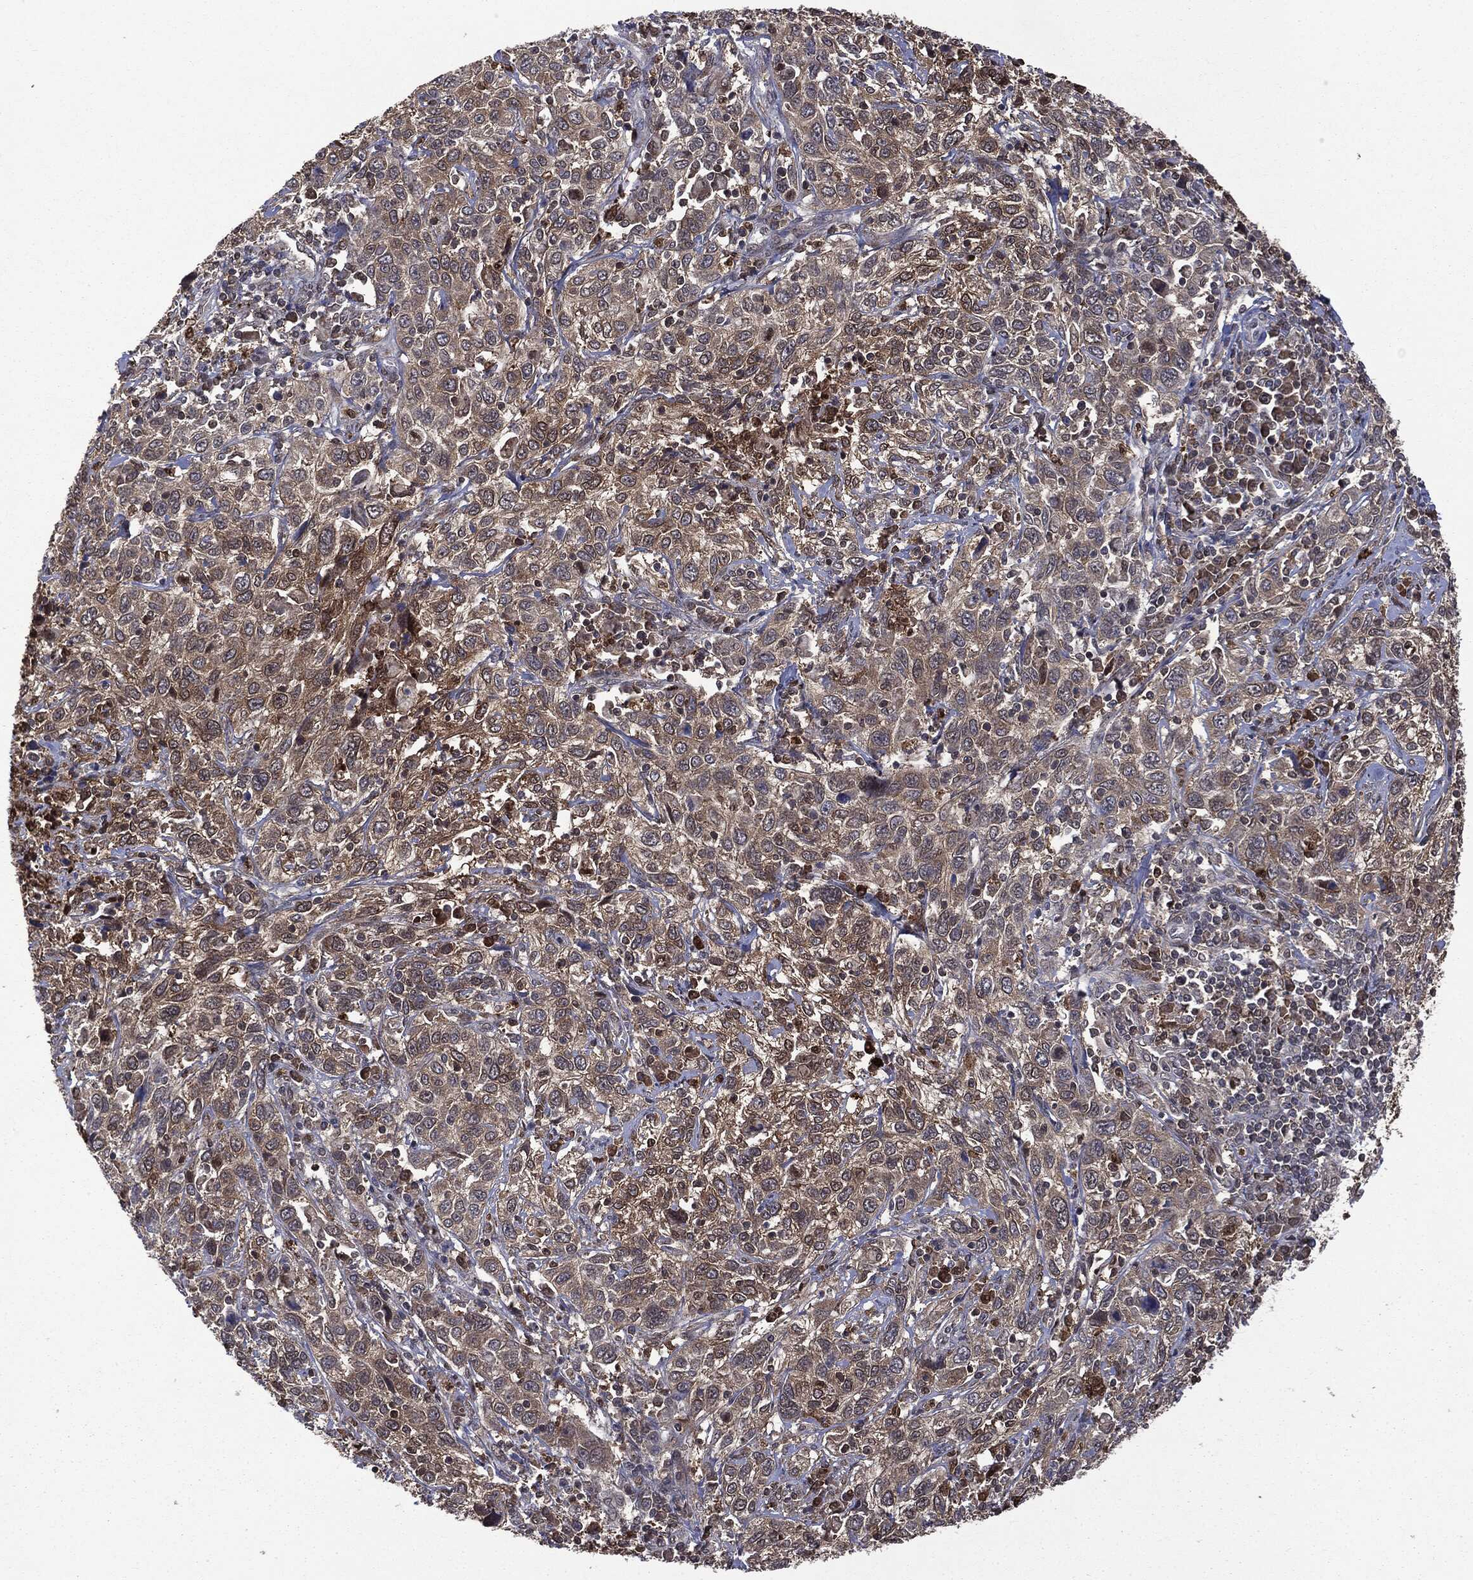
{"staining": {"intensity": "moderate", "quantity": "<25%", "location": "cytoplasmic/membranous"}, "tissue": "cervical cancer", "cell_type": "Tumor cells", "image_type": "cancer", "snomed": [{"axis": "morphology", "description": "Squamous cell carcinoma, NOS"}, {"axis": "topography", "description": "Cervix"}], "caption": "Protein staining displays moderate cytoplasmic/membranous positivity in about <25% of tumor cells in cervical squamous cell carcinoma.", "gene": "GPI", "patient": {"sex": "female", "age": 46}}